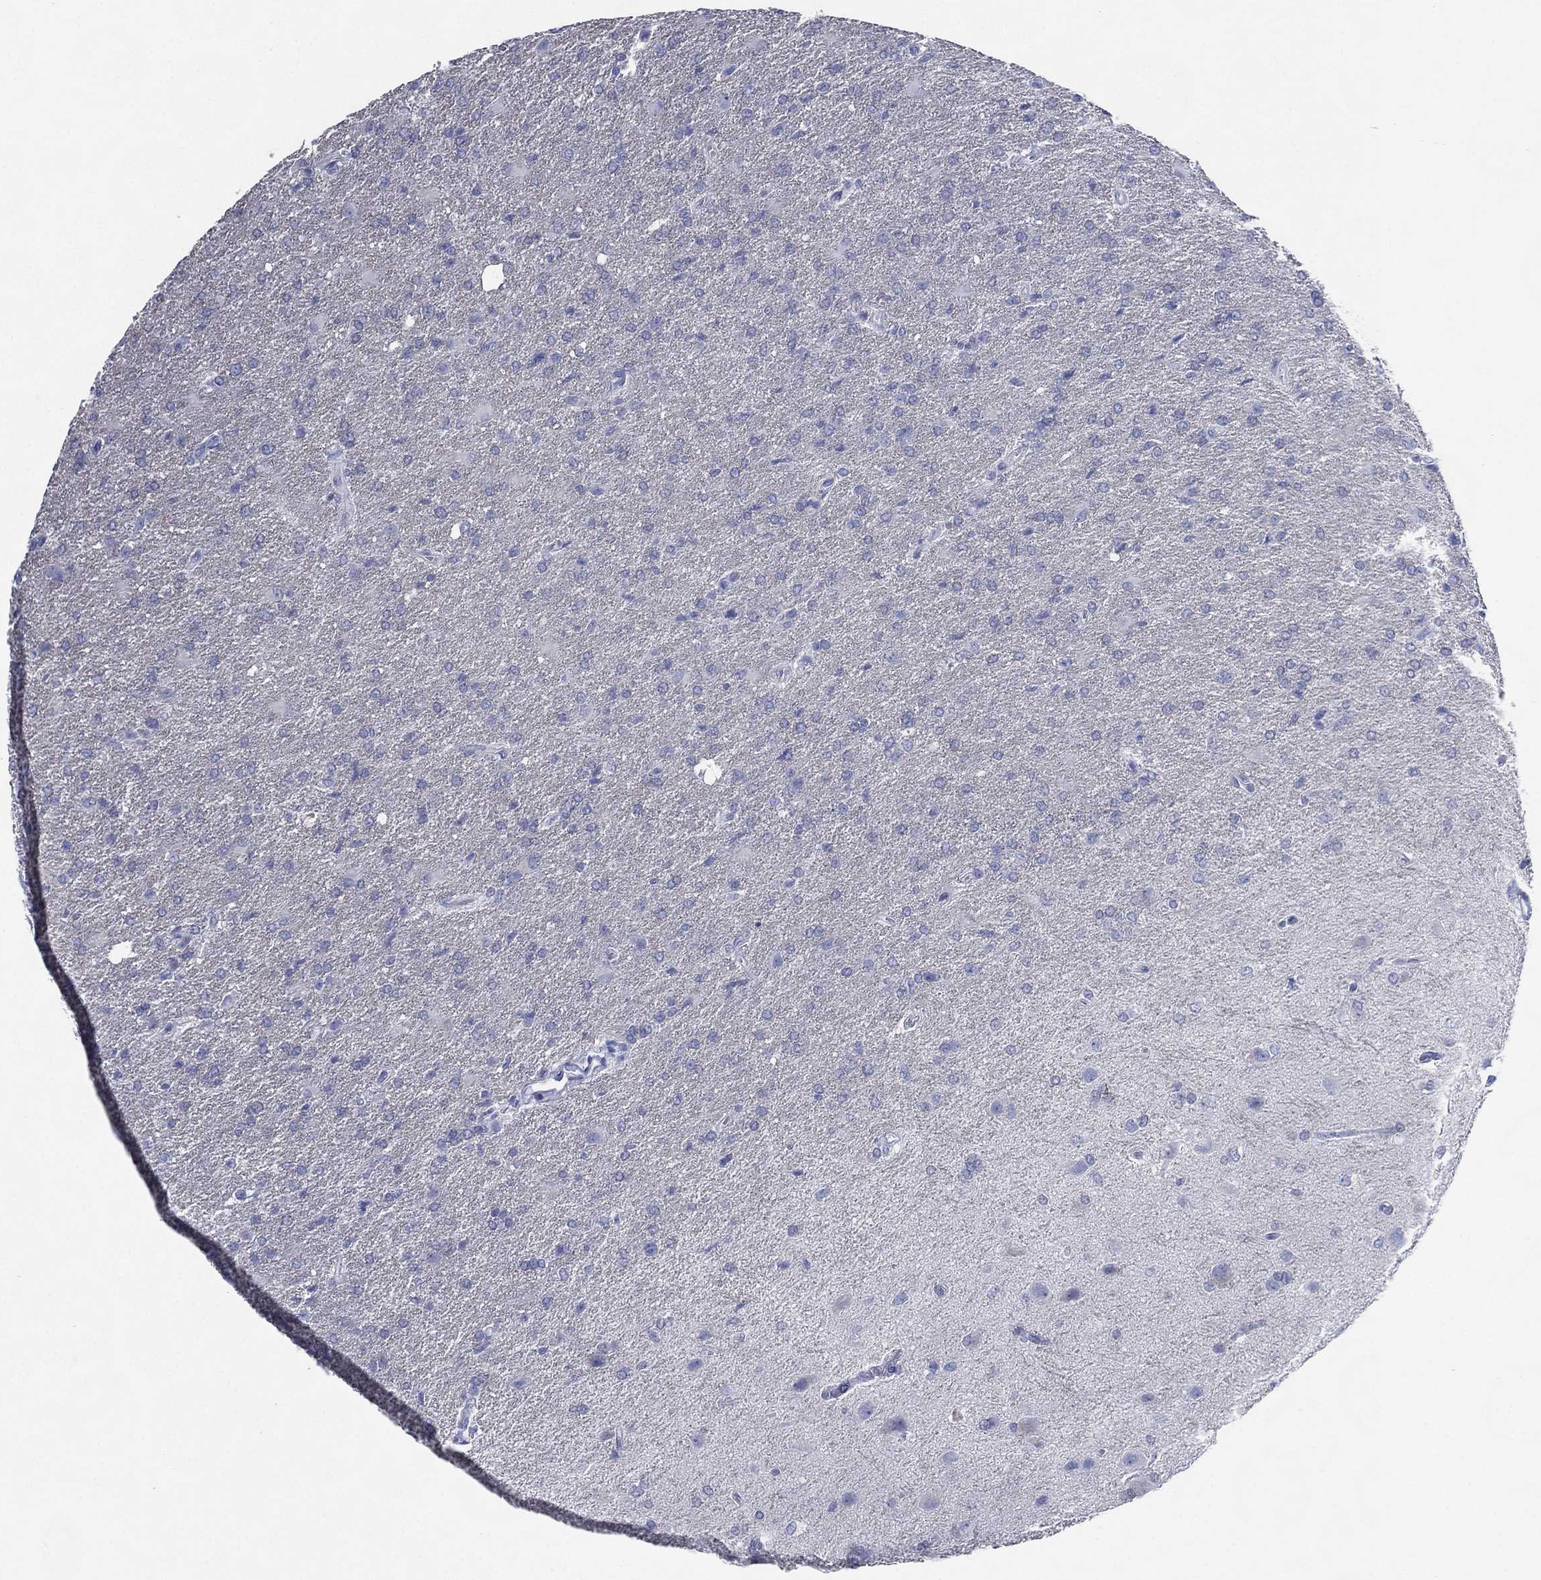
{"staining": {"intensity": "negative", "quantity": "none", "location": "none"}, "tissue": "glioma", "cell_type": "Tumor cells", "image_type": "cancer", "snomed": [{"axis": "morphology", "description": "Glioma, malignant, High grade"}, {"axis": "topography", "description": "Brain"}], "caption": "An IHC micrograph of malignant glioma (high-grade) is shown. There is no staining in tumor cells of malignant glioma (high-grade).", "gene": "TMEM247", "patient": {"sex": "male", "age": 68}}